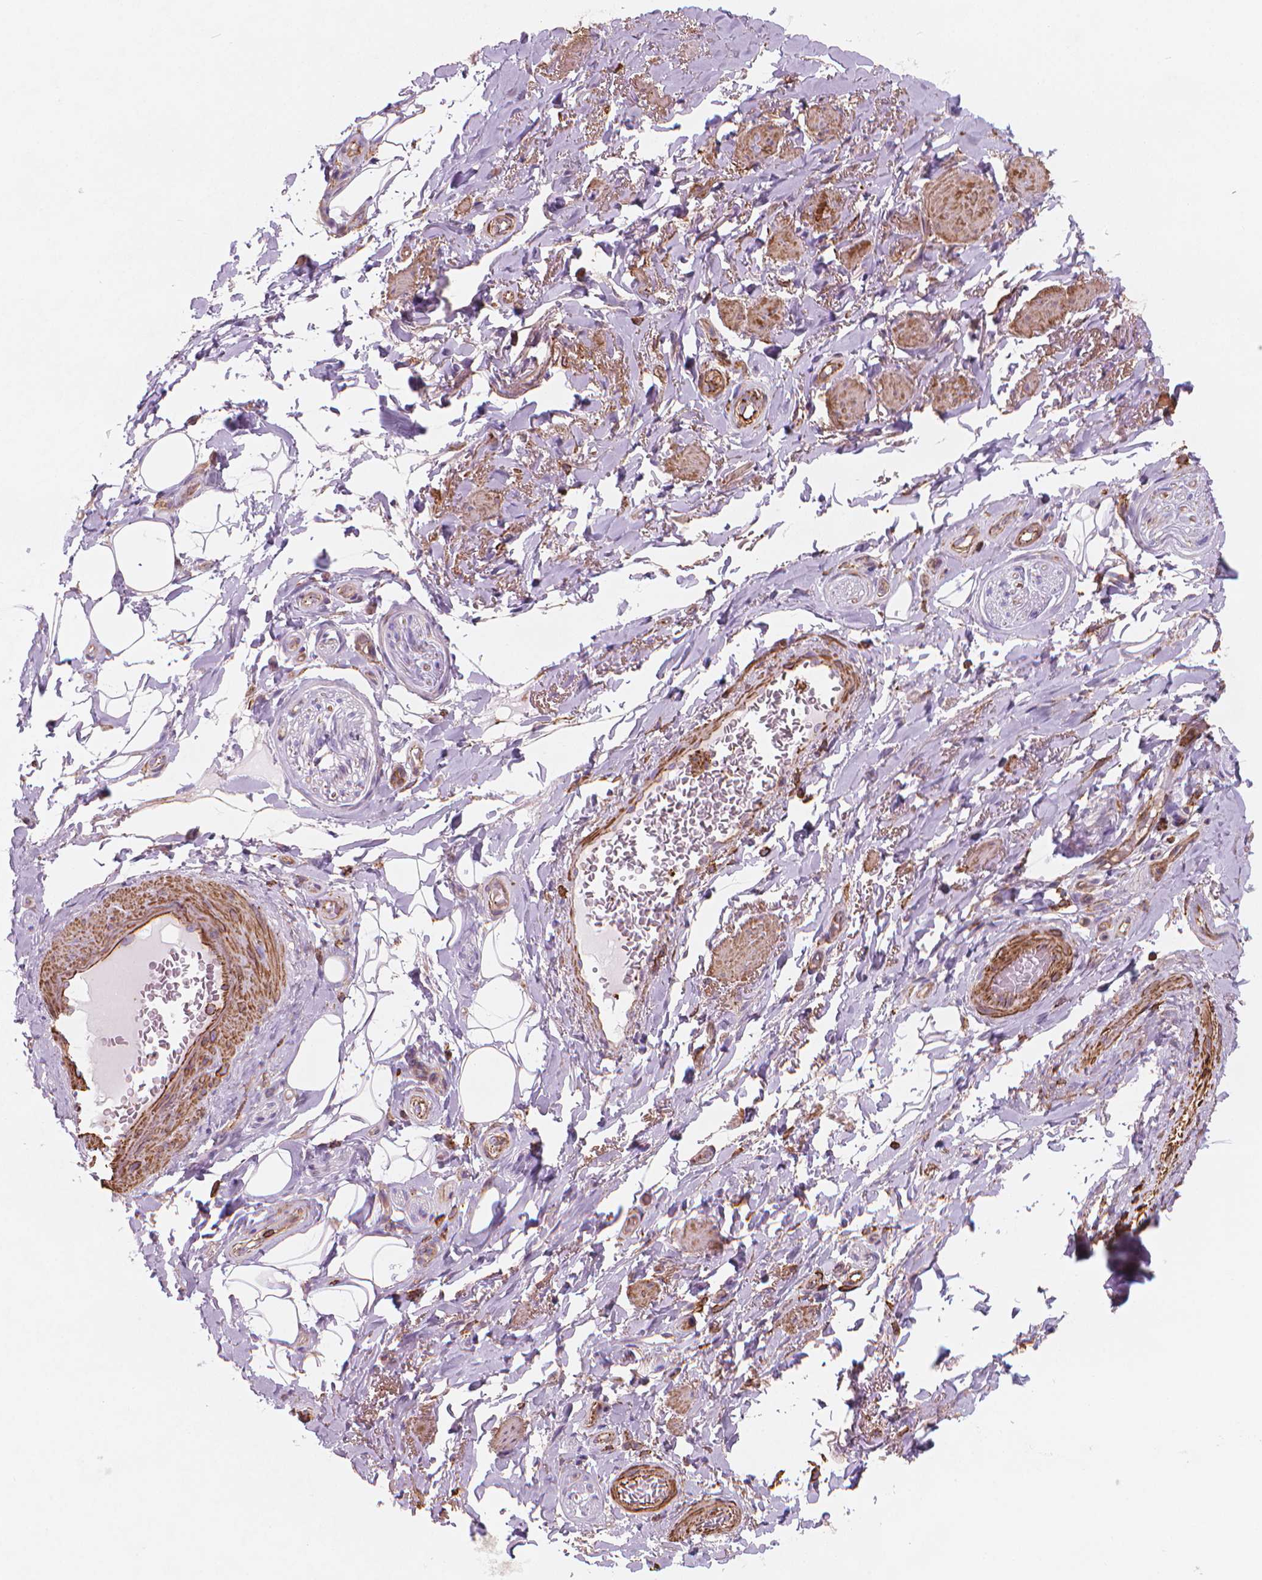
{"staining": {"intensity": "weak", "quantity": "25%-75%", "location": "cytoplasmic/membranous"}, "tissue": "adipose tissue", "cell_type": "Adipocytes", "image_type": "normal", "snomed": [{"axis": "morphology", "description": "Normal tissue, NOS"}, {"axis": "topography", "description": "Anal"}, {"axis": "topography", "description": "Peripheral nerve tissue"}], "caption": "An immunohistochemistry (IHC) micrograph of normal tissue is shown. Protein staining in brown labels weak cytoplasmic/membranous positivity in adipose tissue within adipocytes. (DAB (3,3'-diaminobenzidine) IHC with brightfield microscopy, high magnification).", "gene": "PATJ", "patient": {"sex": "male", "age": 53}}